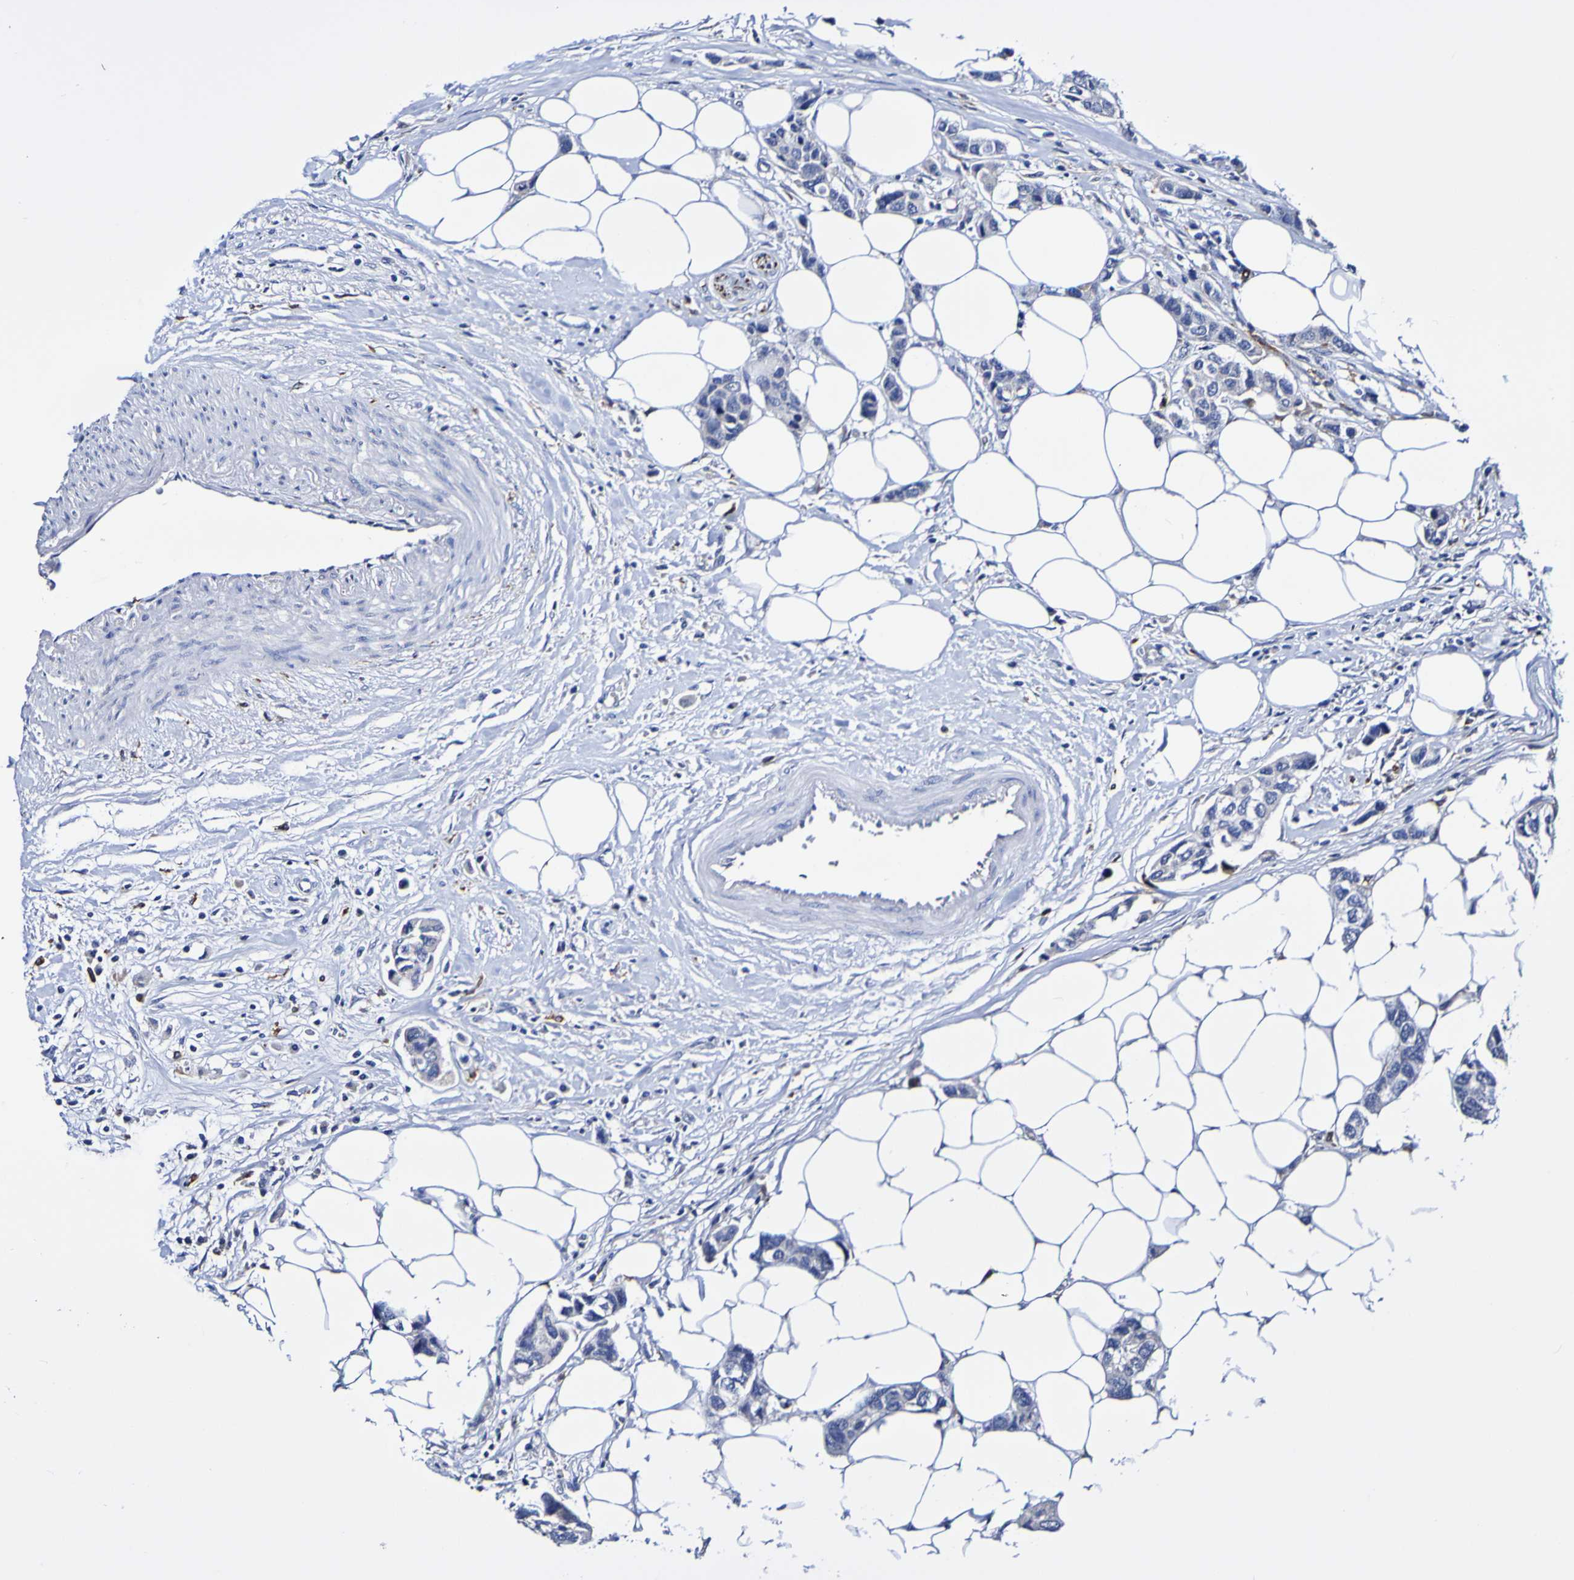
{"staining": {"intensity": "negative", "quantity": "none", "location": "none"}, "tissue": "breast cancer", "cell_type": "Tumor cells", "image_type": "cancer", "snomed": [{"axis": "morphology", "description": "Normal tissue, NOS"}, {"axis": "morphology", "description": "Duct carcinoma"}, {"axis": "topography", "description": "Breast"}], "caption": "This is an immunohistochemistry photomicrograph of human breast cancer. There is no expression in tumor cells.", "gene": "SEZ6", "patient": {"sex": "female", "age": 50}}